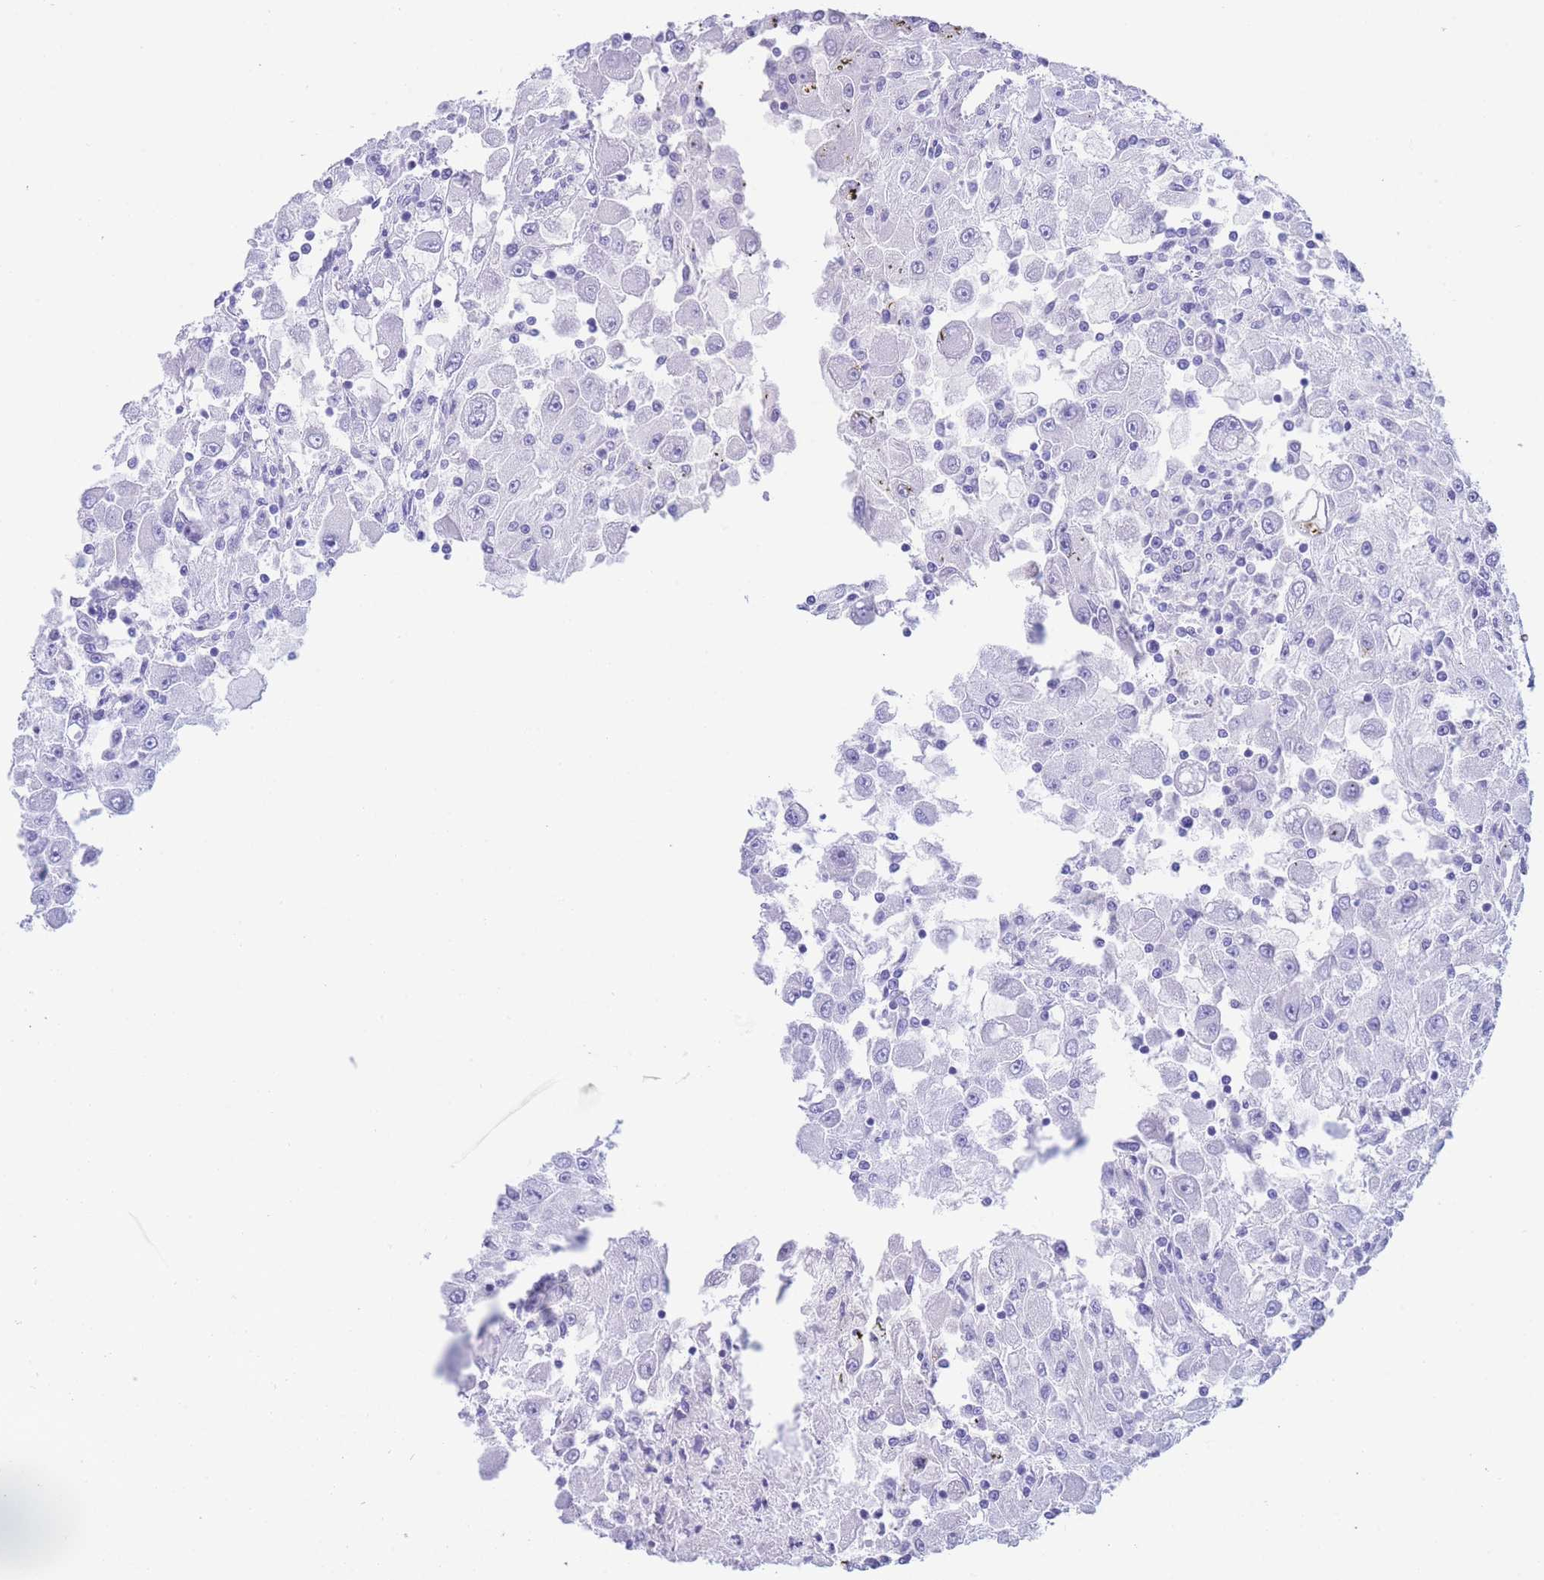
{"staining": {"intensity": "negative", "quantity": "none", "location": "none"}, "tissue": "renal cancer", "cell_type": "Tumor cells", "image_type": "cancer", "snomed": [{"axis": "morphology", "description": "Adenocarcinoma, NOS"}, {"axis": "topography", "description": "Kidney"}], "caption": "Tumor cells are negative for brown protein staining in renal cancer (adenocarcinoma).", "gene": "SLCO1B3", "patient": {"sex": "female", "age": 67}}